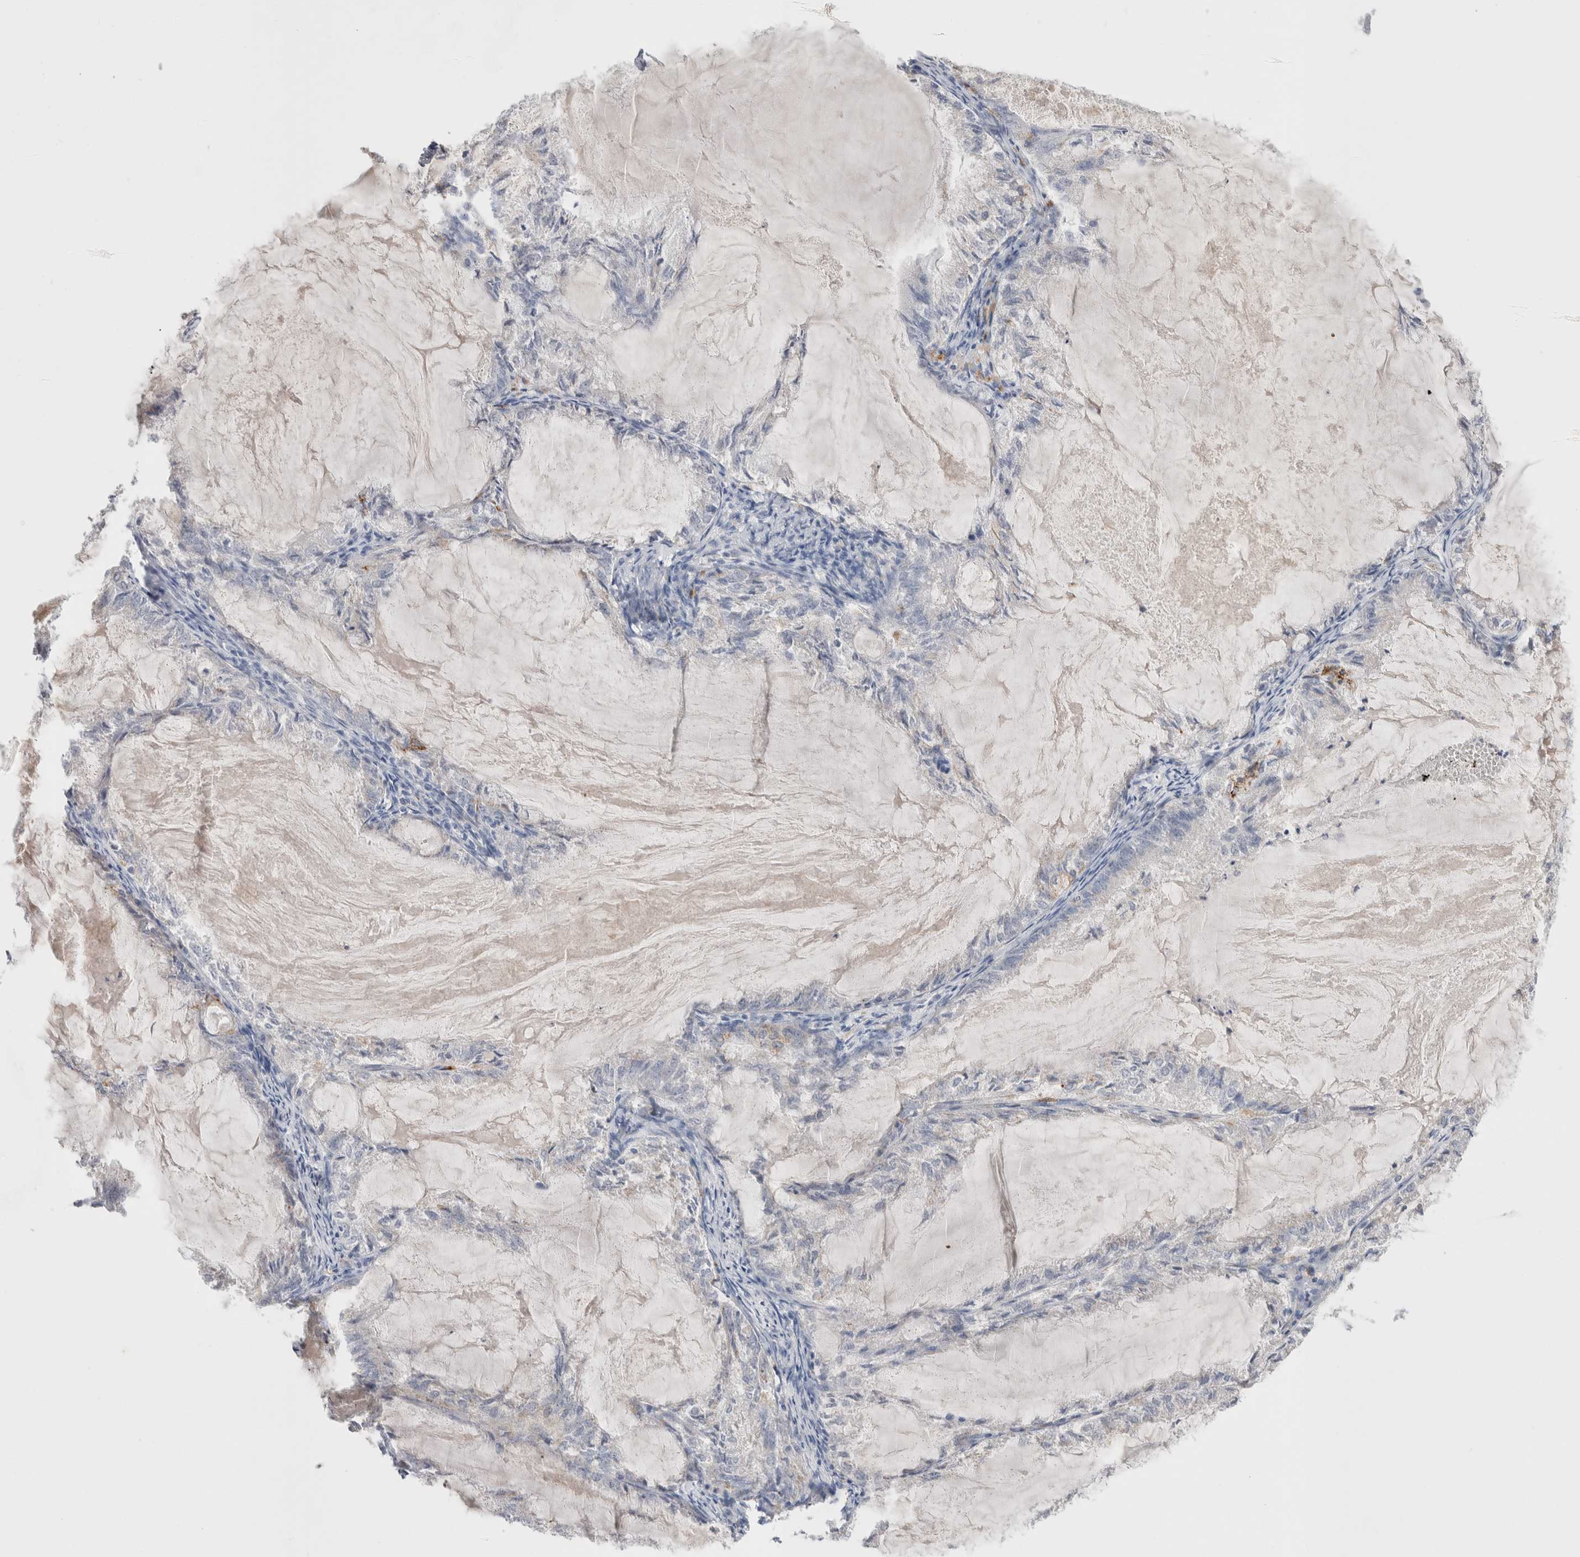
{"staining": {"intensity": "negative", "quantity": "none", "location": "none"}, "tissue": "endometrial cancer", "cell_type": "Tumor cells", "image_type": "cancer", "snomed": [{"axis": "morphology", "description": "Adenocarcinoma, NOS"}, {"axis": "topography", "description": "Endometrium"}], "caption": "Tumor cells are negative for protein expression in human endometrial cancer (adenocarcinoma). (DAB IHC, high magnification).", "gene": "HPGDS", "patient": {"sex": "female", "age": 86}}